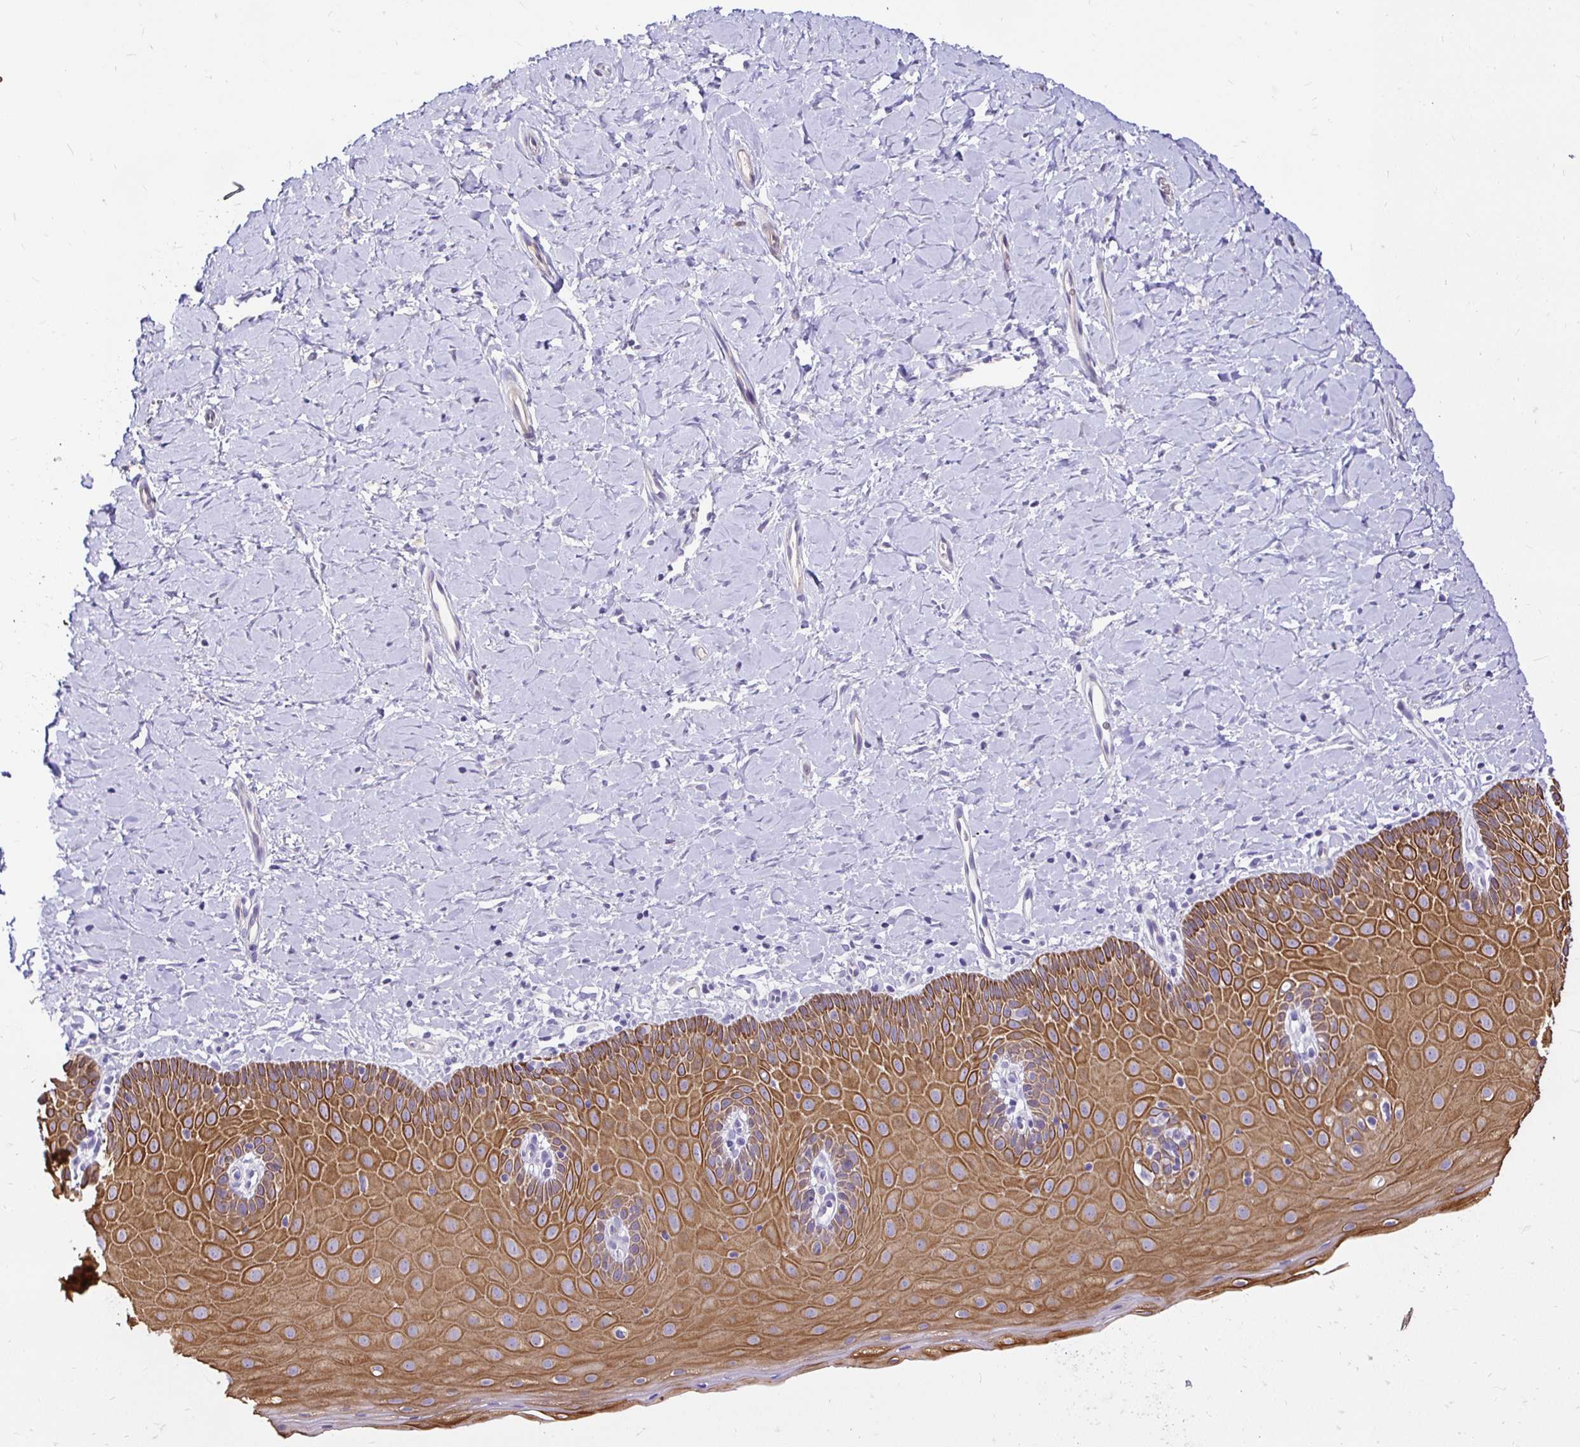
{"staining": {"intensity": "moderate", "quantity": ">75%", "location": "cytoplasmic/membranous"}, "tissue": "cervix", "cell_type": "Squamous epithelial cells", "image_type": "normal", "snomed": [{"axis": "morphology", "description": "Normal tissue, NOS"}, {"axis": "topography", "description": "Cervix"}], "caption": "Protein expression analysis of unremarkable cervix exhibits moderate cytoplasmic/membranous positivity in about >75% of squamous epithelial cells. (Stains: DAB (3,3'-diaminobenzidine) in brown, nuclei in blue, Microscopy: brightfield microscopy at high magnification).", "gene": "TAF1D", "patient": {"sex": "female", "age": 37}}